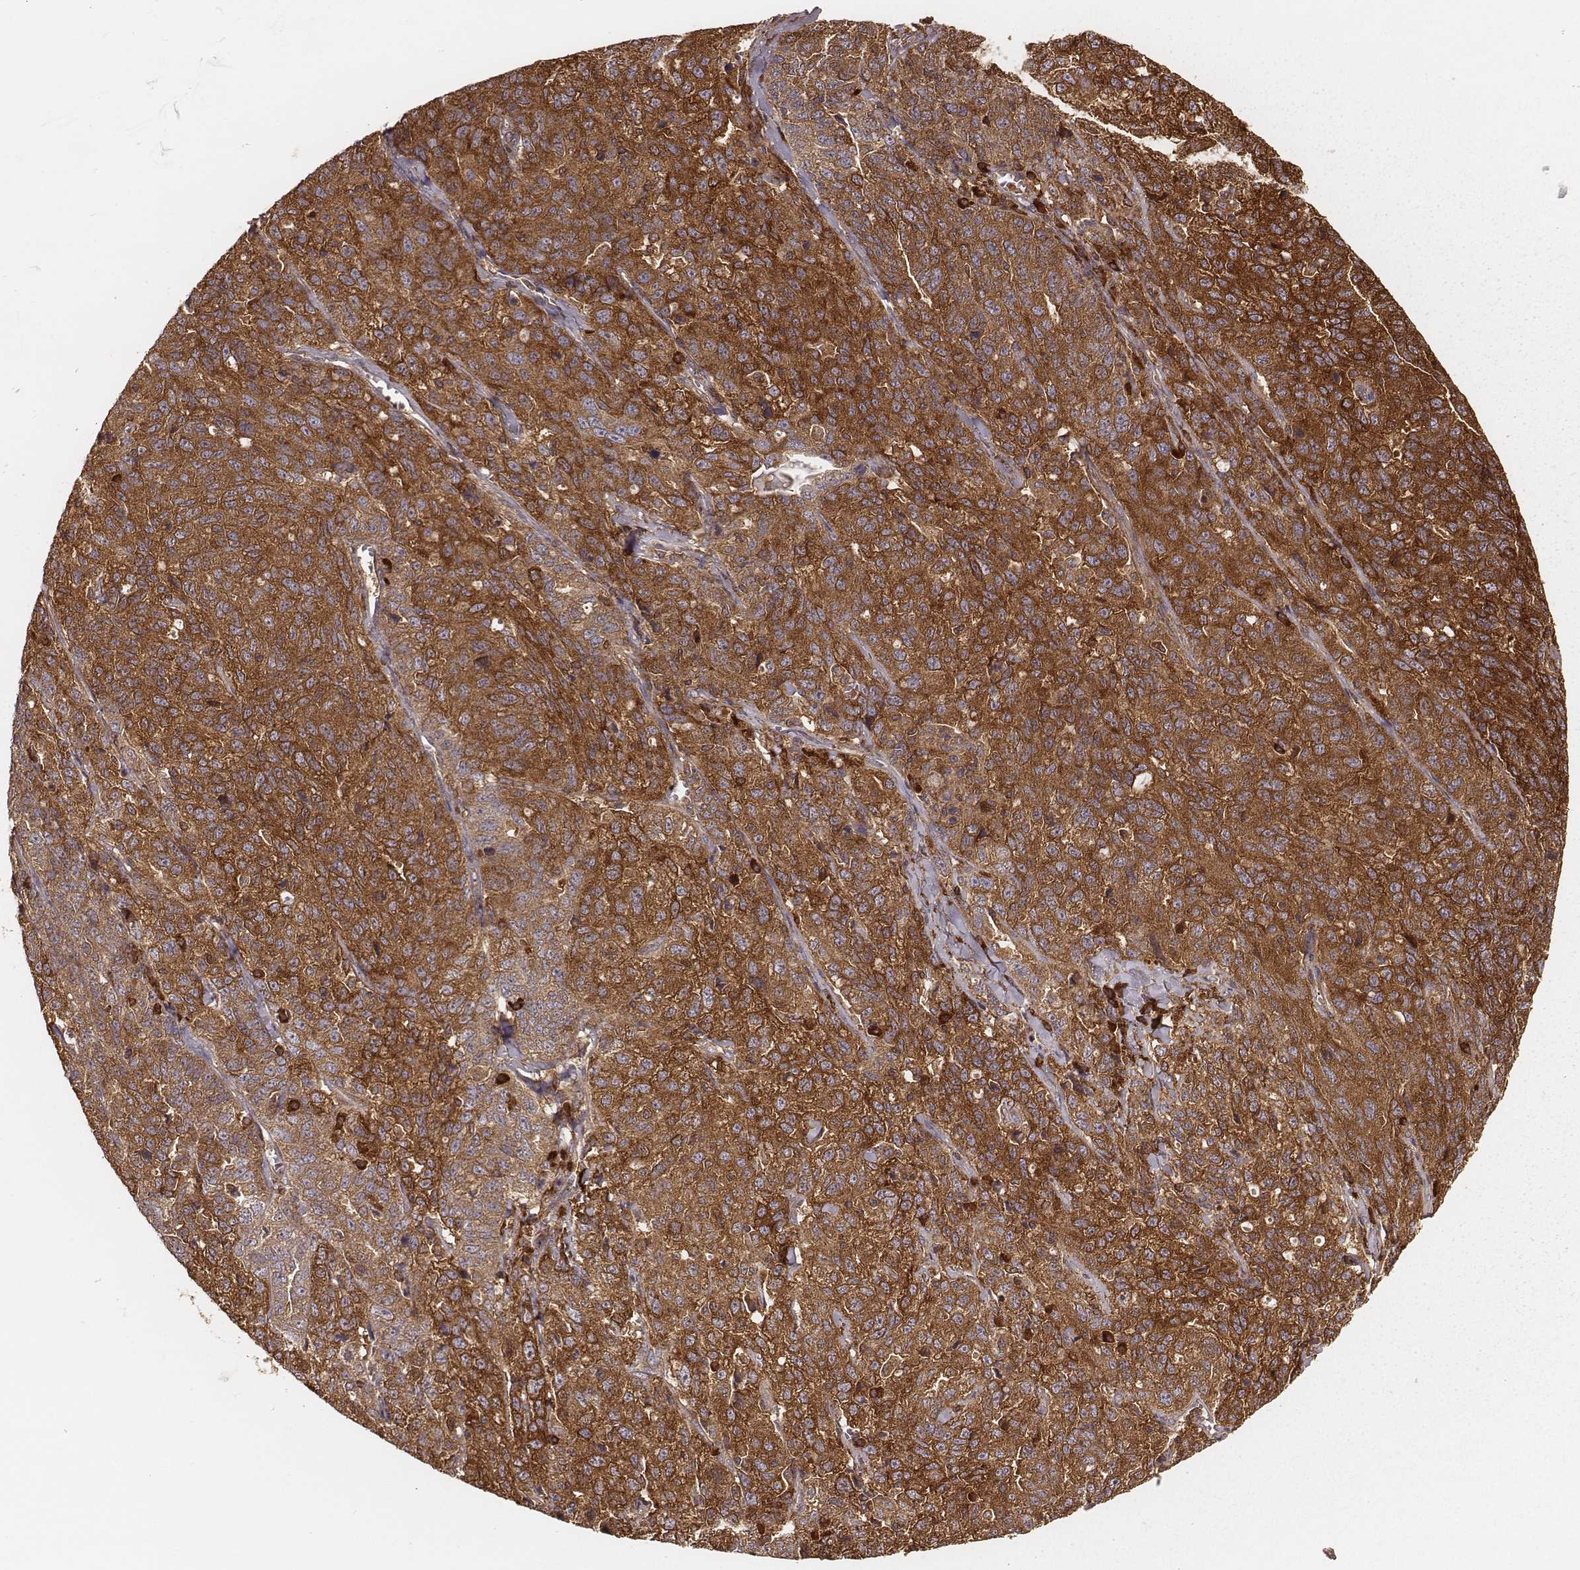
{"staining": {"intensity": "strong", "quantity": ">75%", "location": "cytoplasmic/membranous"}, "tissue": "ovarian cancer", "cell_type": "Tumor cells", "image_type": "cancer", "snomed": [{"axis": "morphology", "description": "Cystadenocarcinoma, serous, NOS"}, {"axis": "topography", "description": "Ovary"}], "caption": "Serous cystadenocarcinoma (ovarian) stained with DAB (3,3'-diaminobenzidine) IHC exhibits high levels of strong cytoplasmic/membranous expression in about >75% of tumor cells.", "gene": "CARS1", "patient": {"sex": "female", "age": 71}}